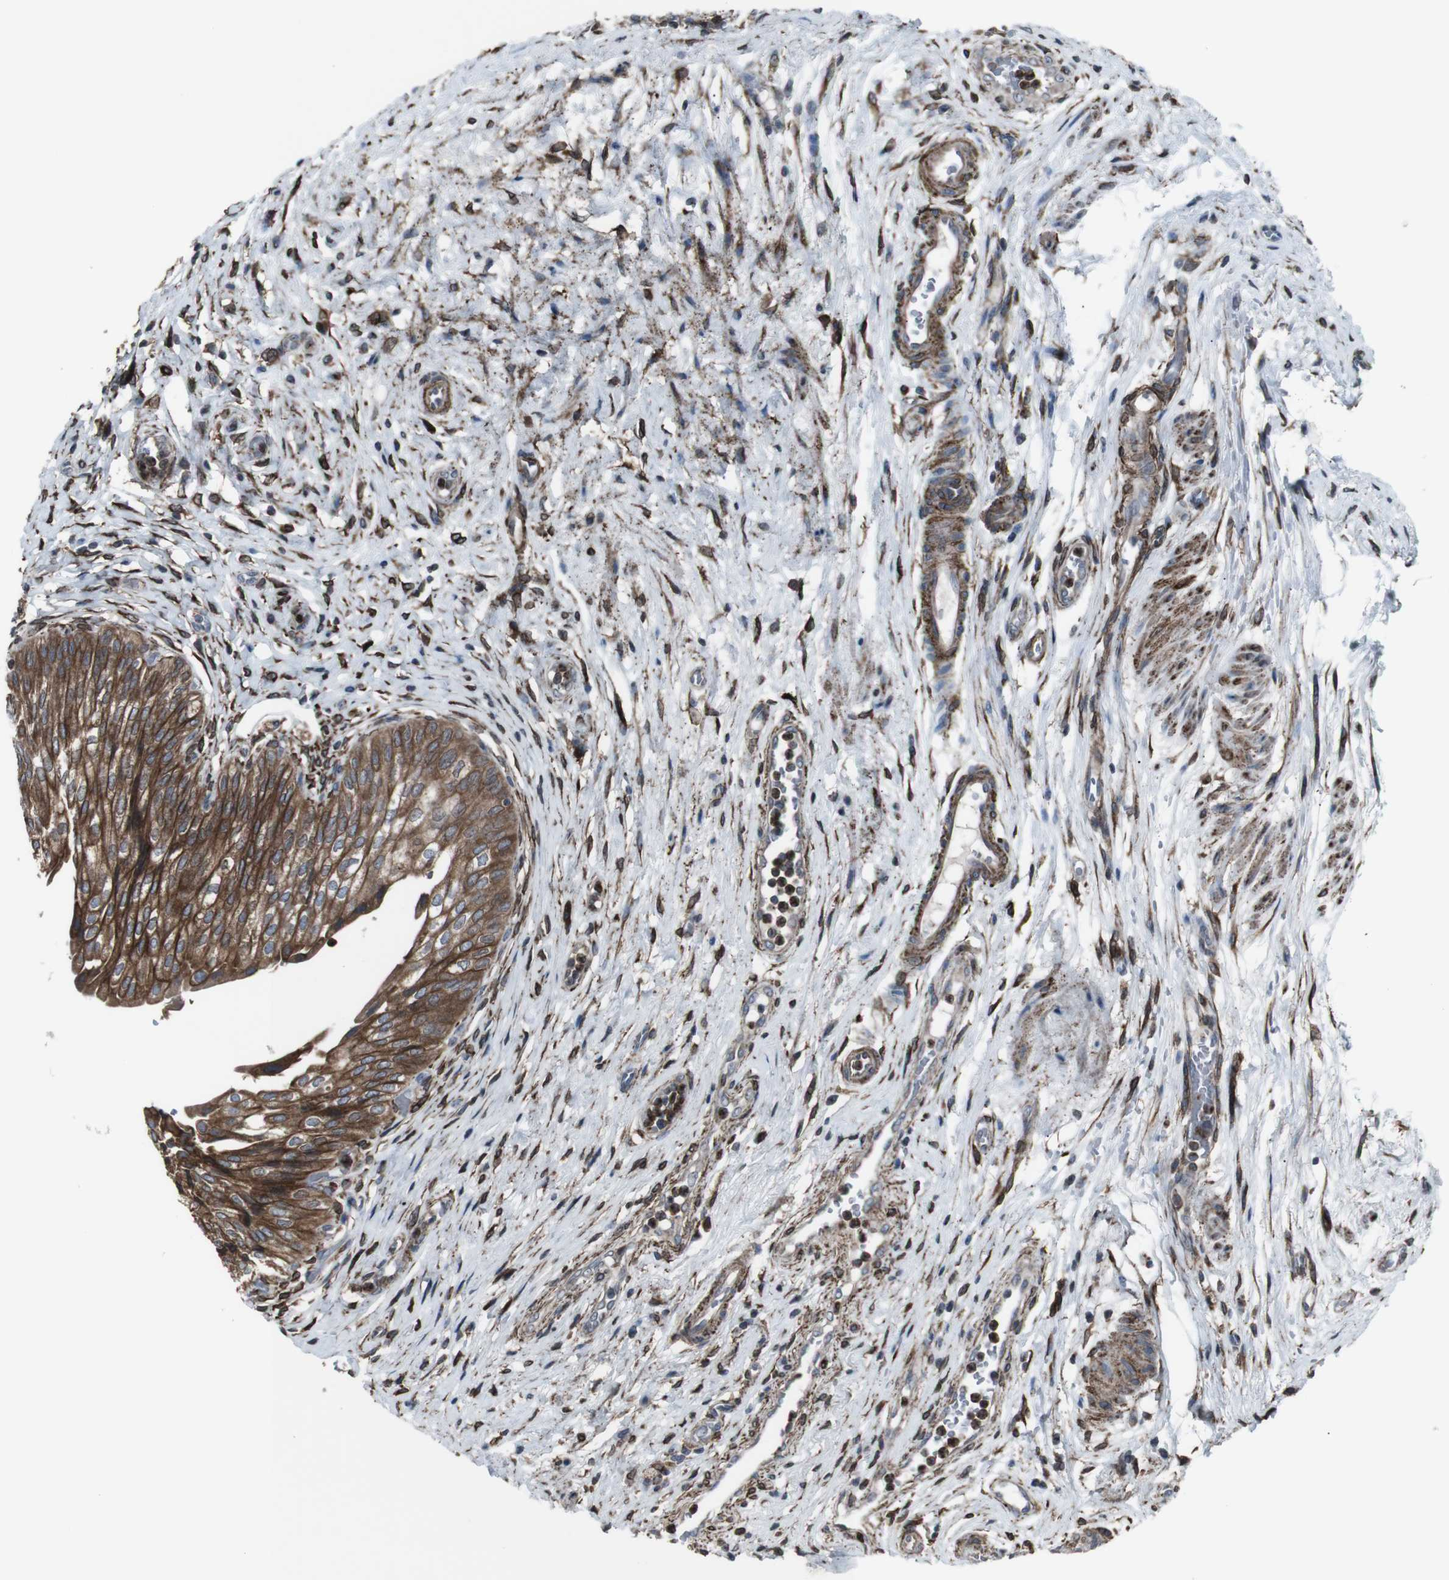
{"staining": {"intensity": "strong", "quantity": ">75%", "location": "cytoplasmic/membranous"}, "tissue": "urinary bladder", "cell_type": "Urothelial cells", "image_type": "normal", "snomed": [{"axis": "morphology", "description": "Normal tissue, NOS"}, {"axis": "topography", "description": "Urinary bladder"}], "caption": "An image of human urinary bladder stained for a protein displays strong cytoplasmic/membranous brown staining in urothelial cells.", "gene": "LNPK", "patient": {"sex": "male", "age": 46}}